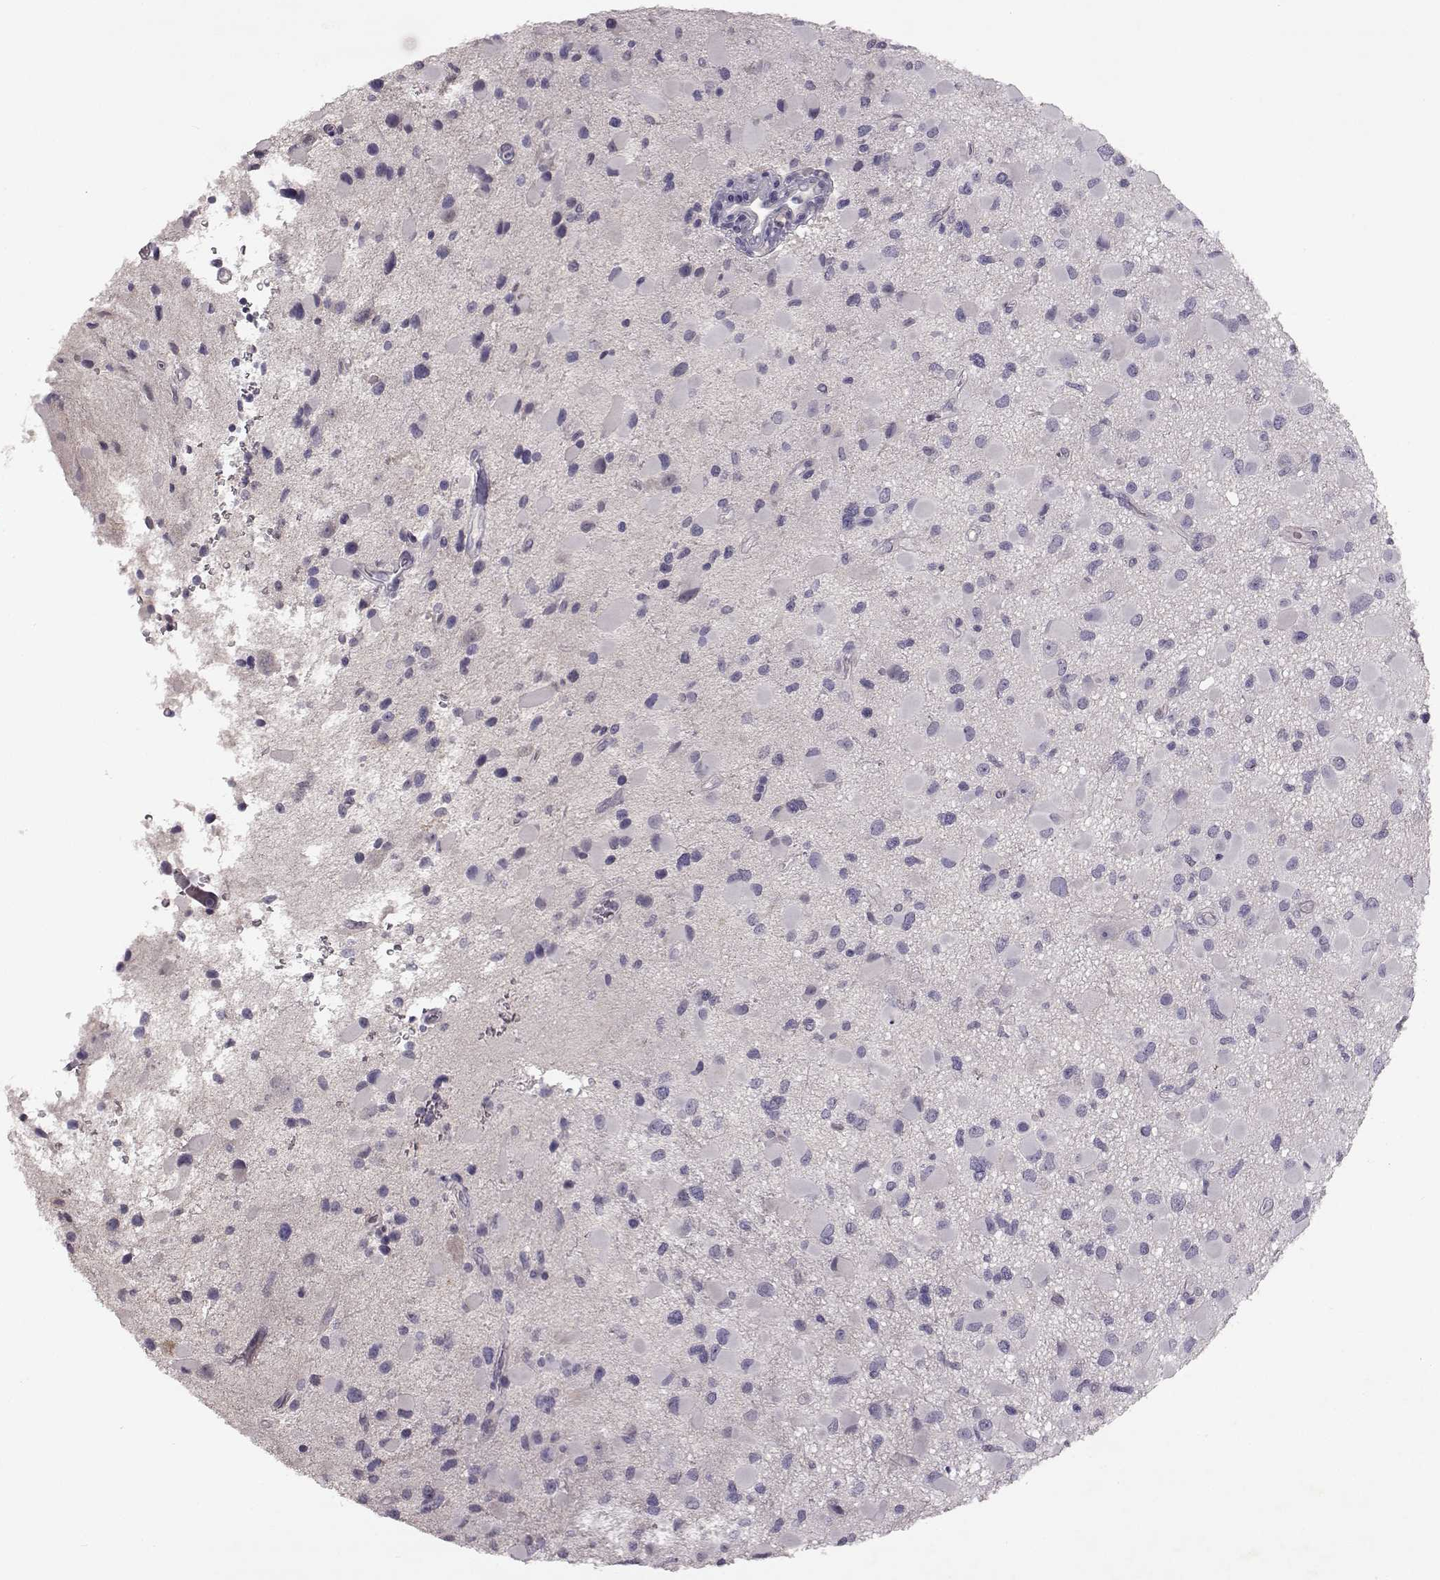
{"staining": {"intensity": "negative", "quantity": "none", "location": "none"}, "tissue": "glioma", "cell_type": "Tumor cells", "image_type": "cancer", "snomed": [{"axis": "morphology", "description": "Glioma, malignant, Low grade"}, {"axis": "topography", "description": "Brain"}], "caption": "This is a histopathology image of immunohistochemistry staining of glioma, which shows no expression in tumor cells. (Immunohistochemistry, brightfield microscopy, high magnification).", "gene": "SPAG17", "patient": {"sex": "female", "age": 32}}